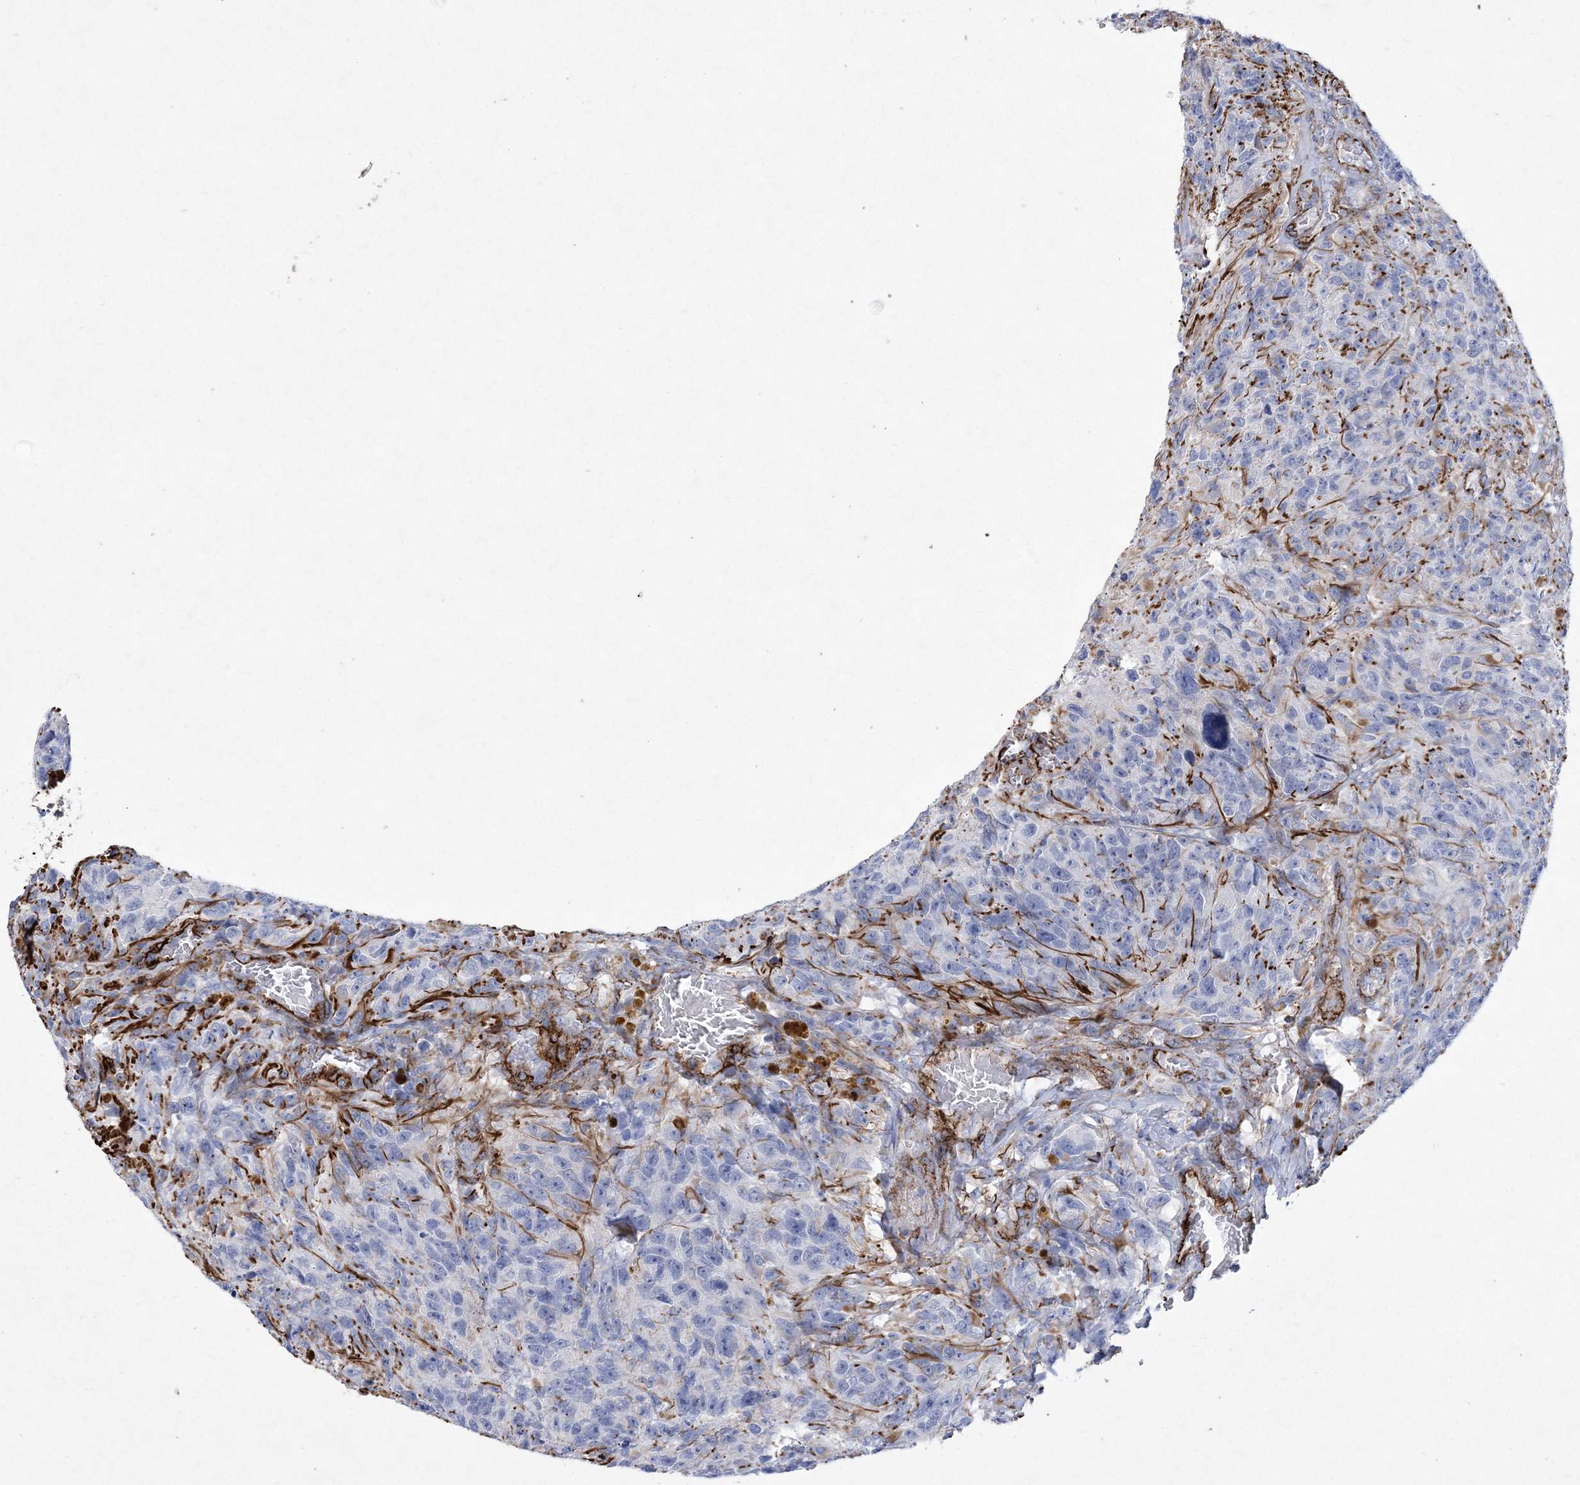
{"staining": {"intensity": "negative", "quantity": "none", "location": "none"}, "tissue": "glioma", "cell_type": "Tumor cells", "image_type": "cancer", "snomed": [{"axis": "morphology", "description": "Glioma, malignant, High grade"}, {"axis": "topography", "description": "Brain"}], "caption": "The immunohistochemistry (IHC) image has no significant expression in tumor cells of malignant glioma (high-grade) tissue.", "gene": "ARSJ", "patient": {"sex": "male", "age": 69}}